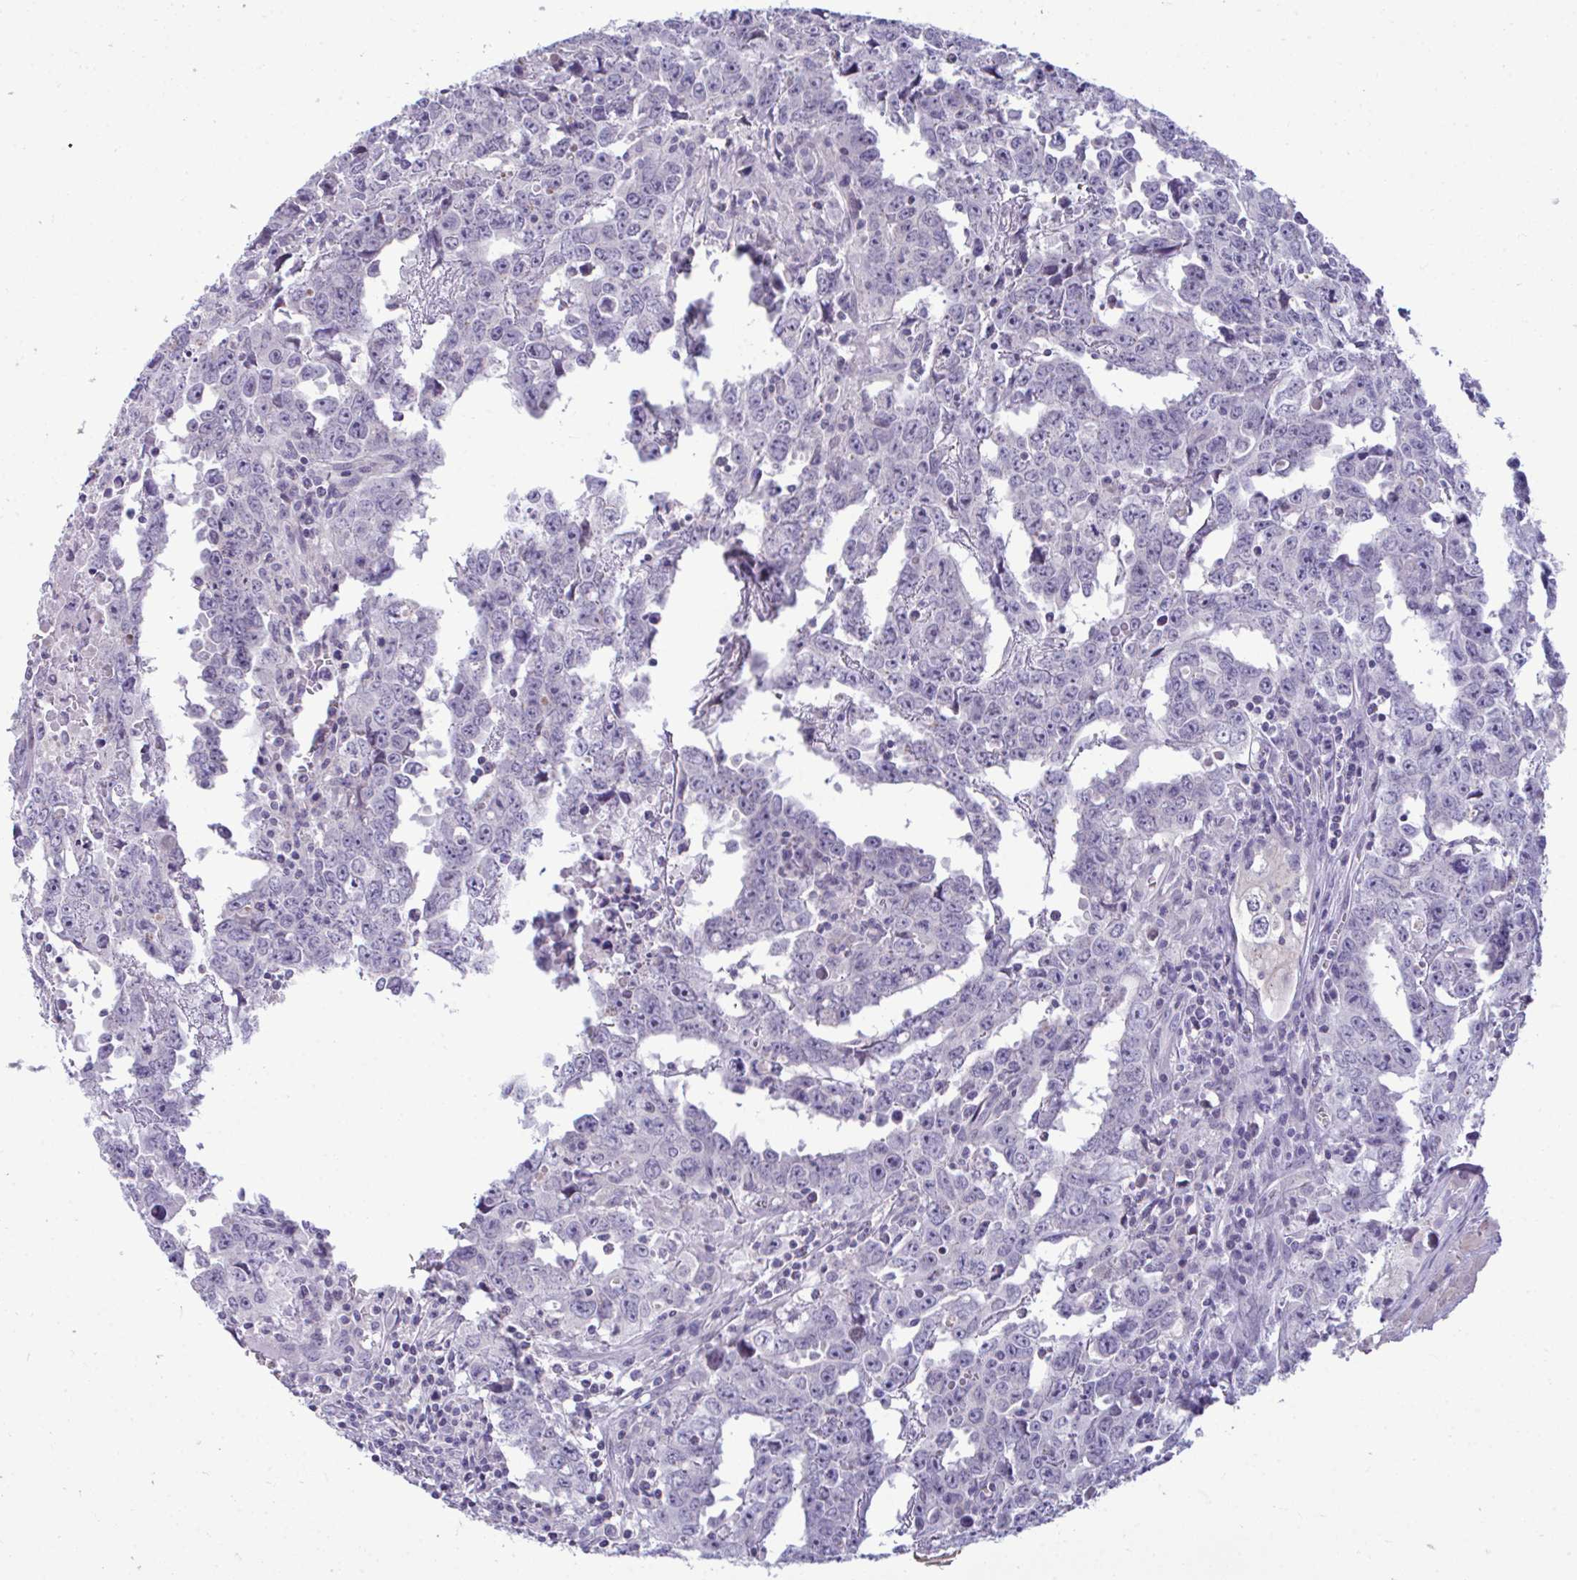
{"staining": {"intensity": "negative", "quantity": "none", "location": "none"}, "tissue": "testis cancer", "cell_type": "Tumor cells", "image_type": "cancer", "snomed": [{"axis": "morphology", "description": "Carcinoma, Embryonal, NOS"}, {"axis": "topography", "description": "Testis"}], "caption": "The immunohistochemistry (IHC) micrograph has no significant staining in tumor cells of testis embryonal carcinoma tissue. (Stains: DAB immunohistochemistry (IHC) with hematoxylin counter stain, Microscopy: brightfield microscopy at high magnification).", "gene": "PIGK", "patient": {"sex": "male", "age": 22}}